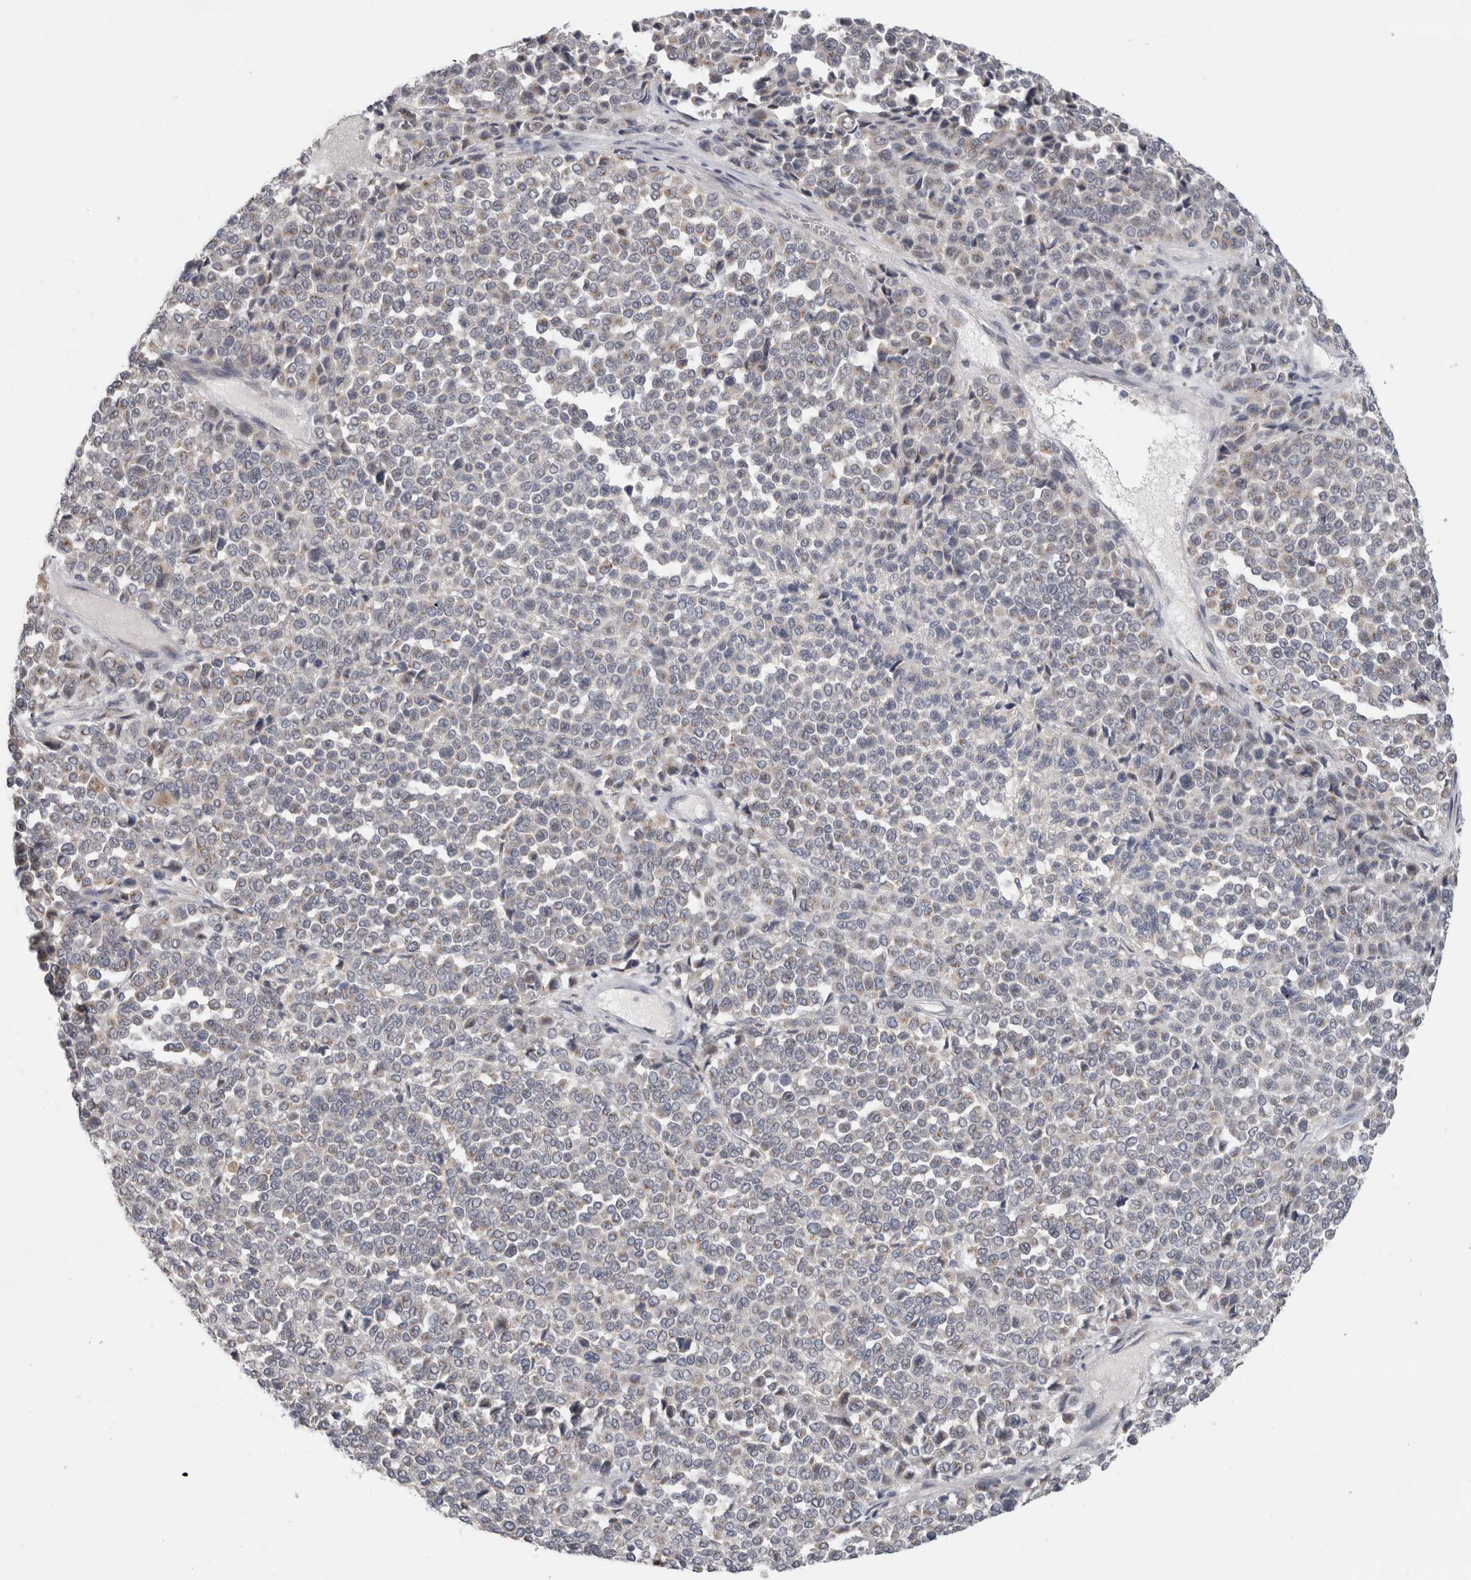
{"staining": {"intensity": "negative", "quantity": "none", "location": "none"}, "tissue": "melanoma", "cell_type": "Tumor cells", "image_type": "cancer", "snomed": [{"axis": "morphology", "description": "Malignant melanoma, Metastatic site"}, {"axis": "topography", "description": "Pancreas"}], "caption": "DAB immunohistochemical staining of human malignant melanoma (metastatic site) reveals no significant staining in tumor cells.", "gene": "MGAT1", "patient": {"sex": "female", "age": 30}}